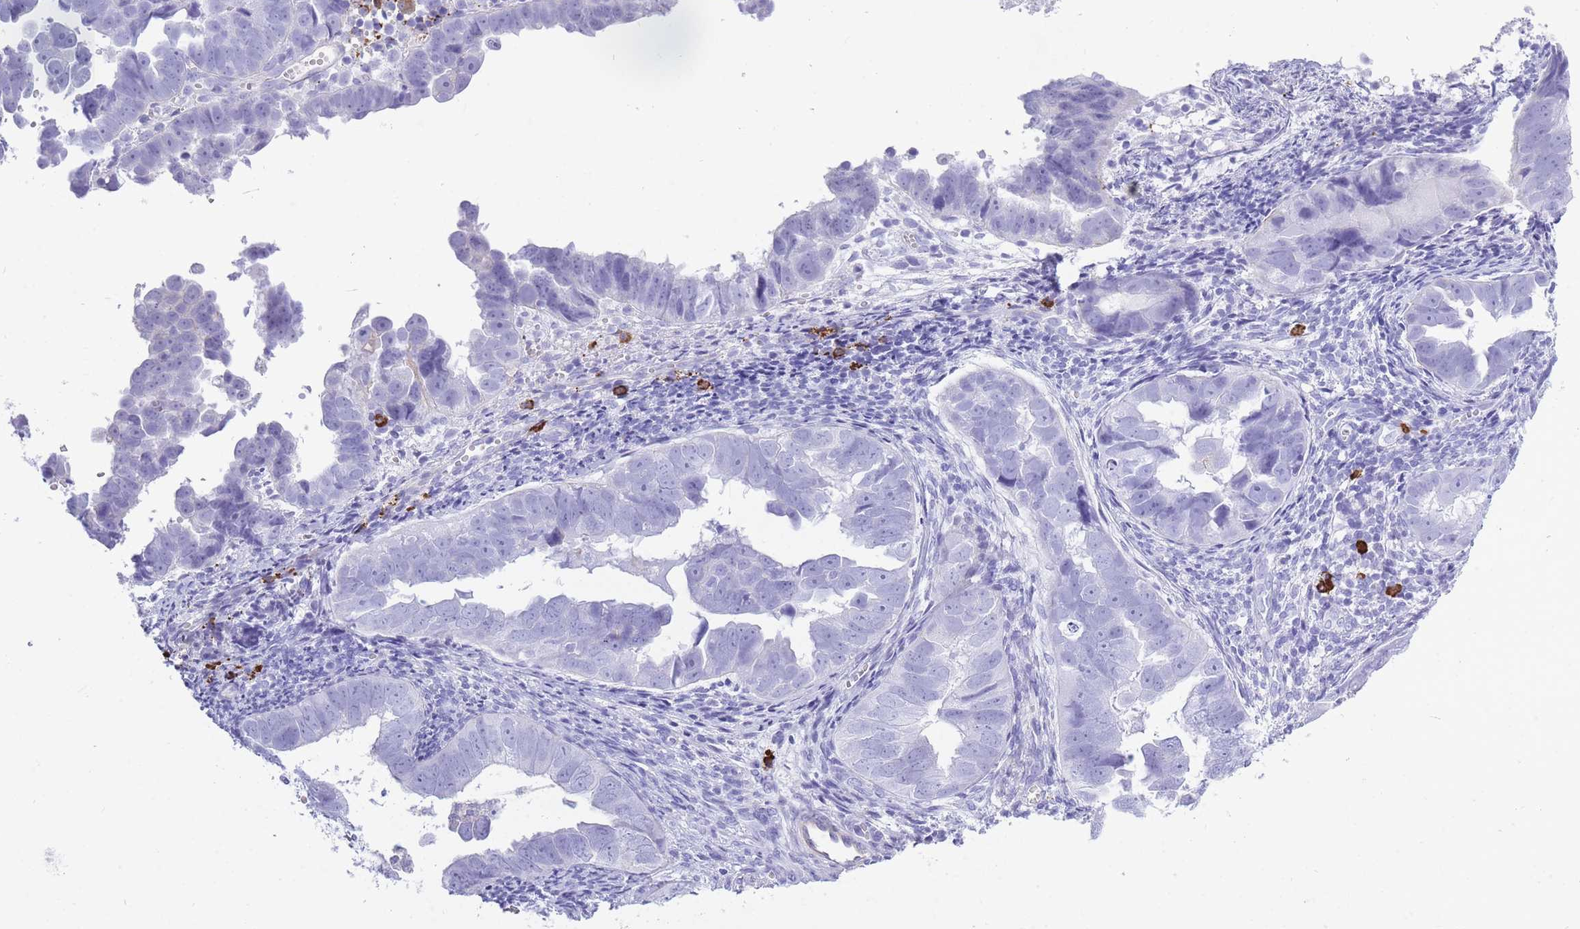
{"staining": {"intensity": "negative", "quantity": "none", "location": "none"}, "tissue": "endometrial cancer", "cell_type": "Tumor cells", "image_type": "cancer", "snomed": [{"axis": "morphology", "description": "Adenocarcinoma, NOS"}, {"axis": "topography", "description": "Endometrium"}], "caption": "DAB (3,3'-diaminobenzidine) immunohistochemical staining of adenocarcinoma (endometrial) demonstrates no significant staining in tumor cells.", "gene": "ZFP62", "patient": {"sex": "female", "age": 75}}